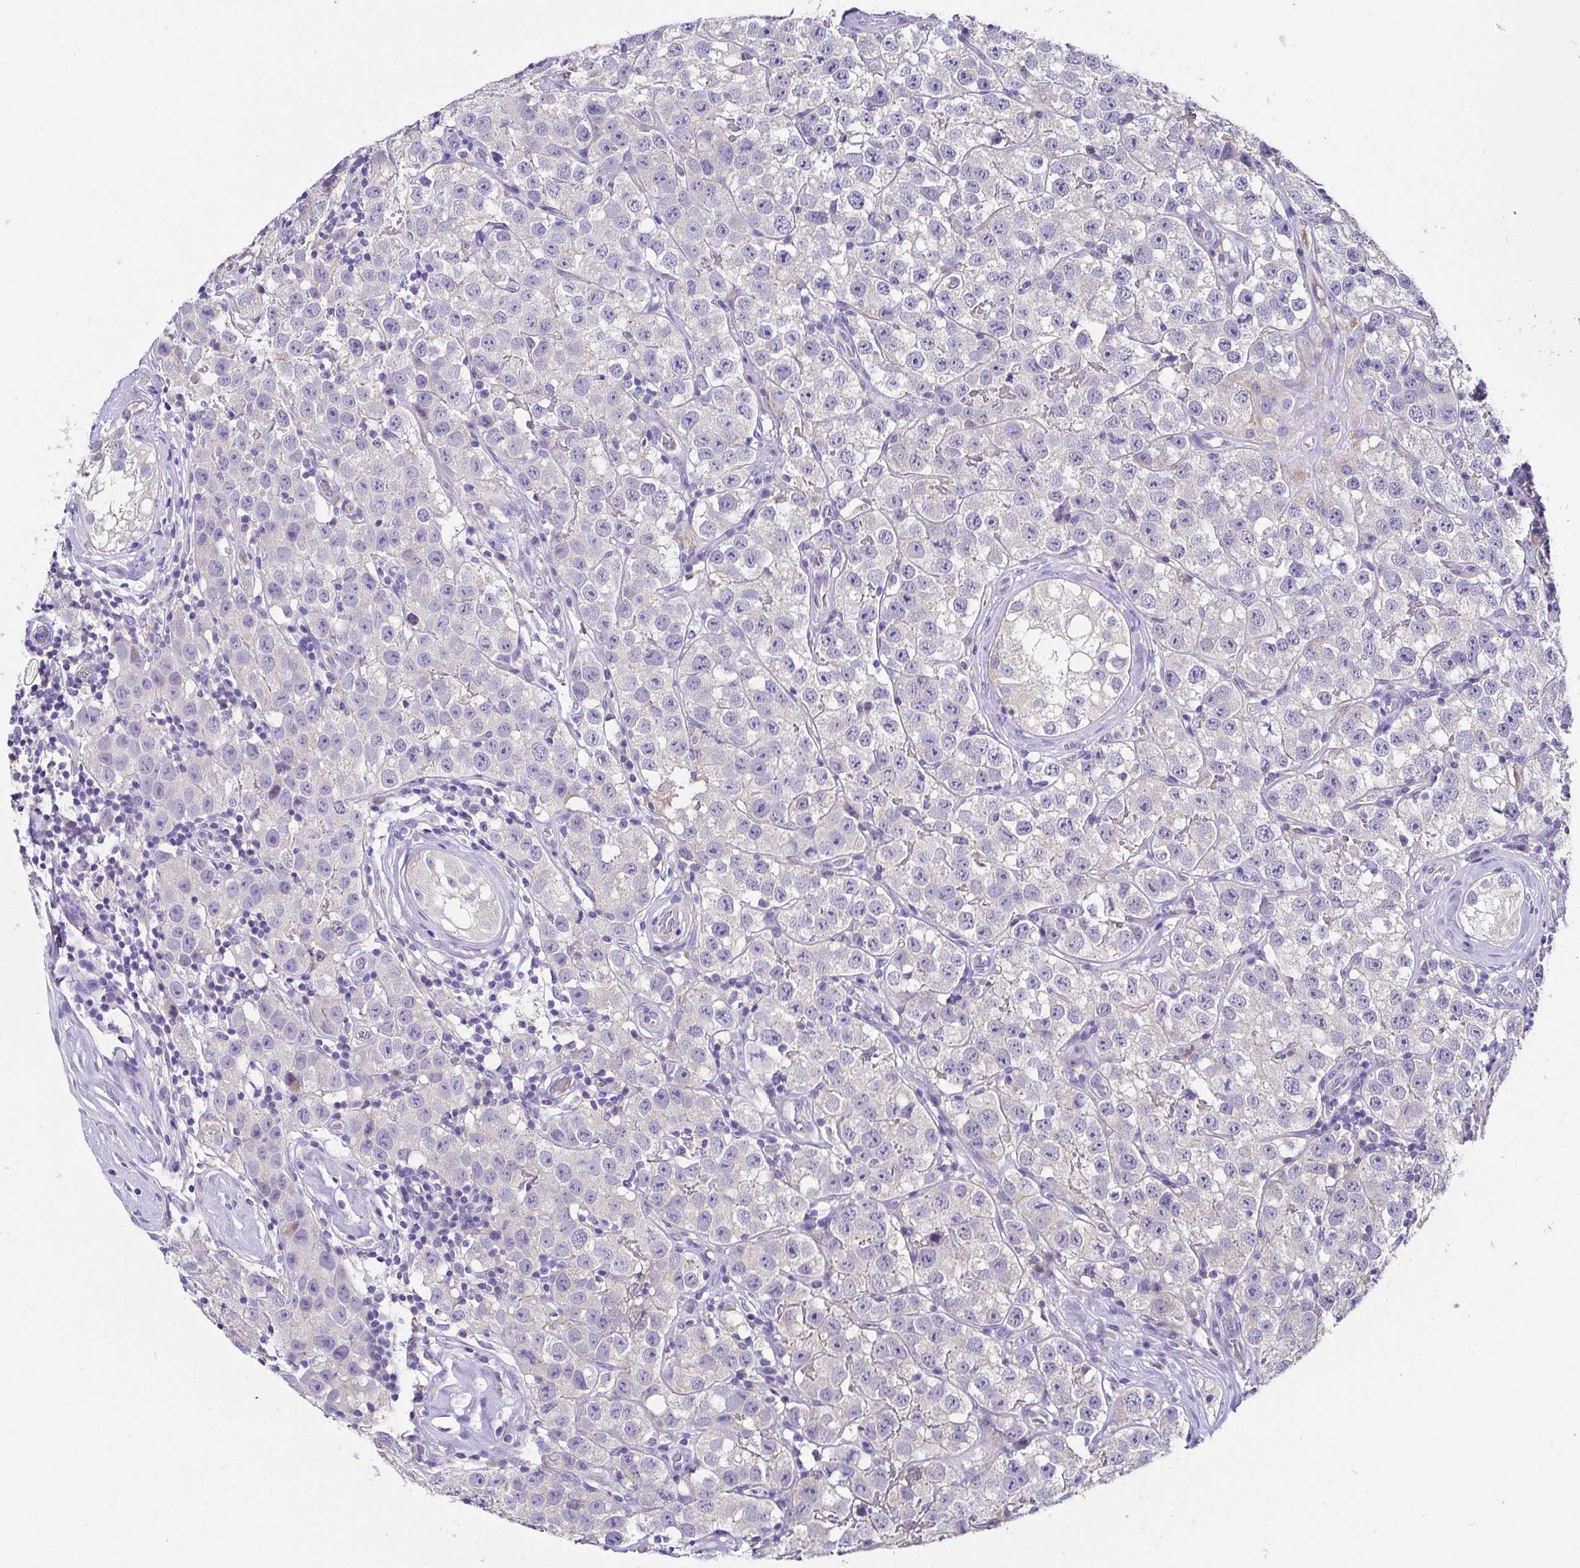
{"staining": {"intensity": "negative", "quantity": "none", "location": "none"}, "tissue": "testis cancer", "cell_type": "Tumor cells", "image_type": "cancer", "snomed": [{"axis": "morphology", "description": "Seminoma, NOS"}, {"axis": "topography", "description": "Testis"}], "caption": "An image of human seminoma (testis) is negative for staining in tumor cells. Brightfield microscopy of immunohistochemistry (IHC) stained with DAB (3,3'-diaminobenzidine) (brown) and hematoxylin (blue), captured at high magnification.", "gene": "ADAMTS6", "patient": {"sex": "male", "age": 34}}